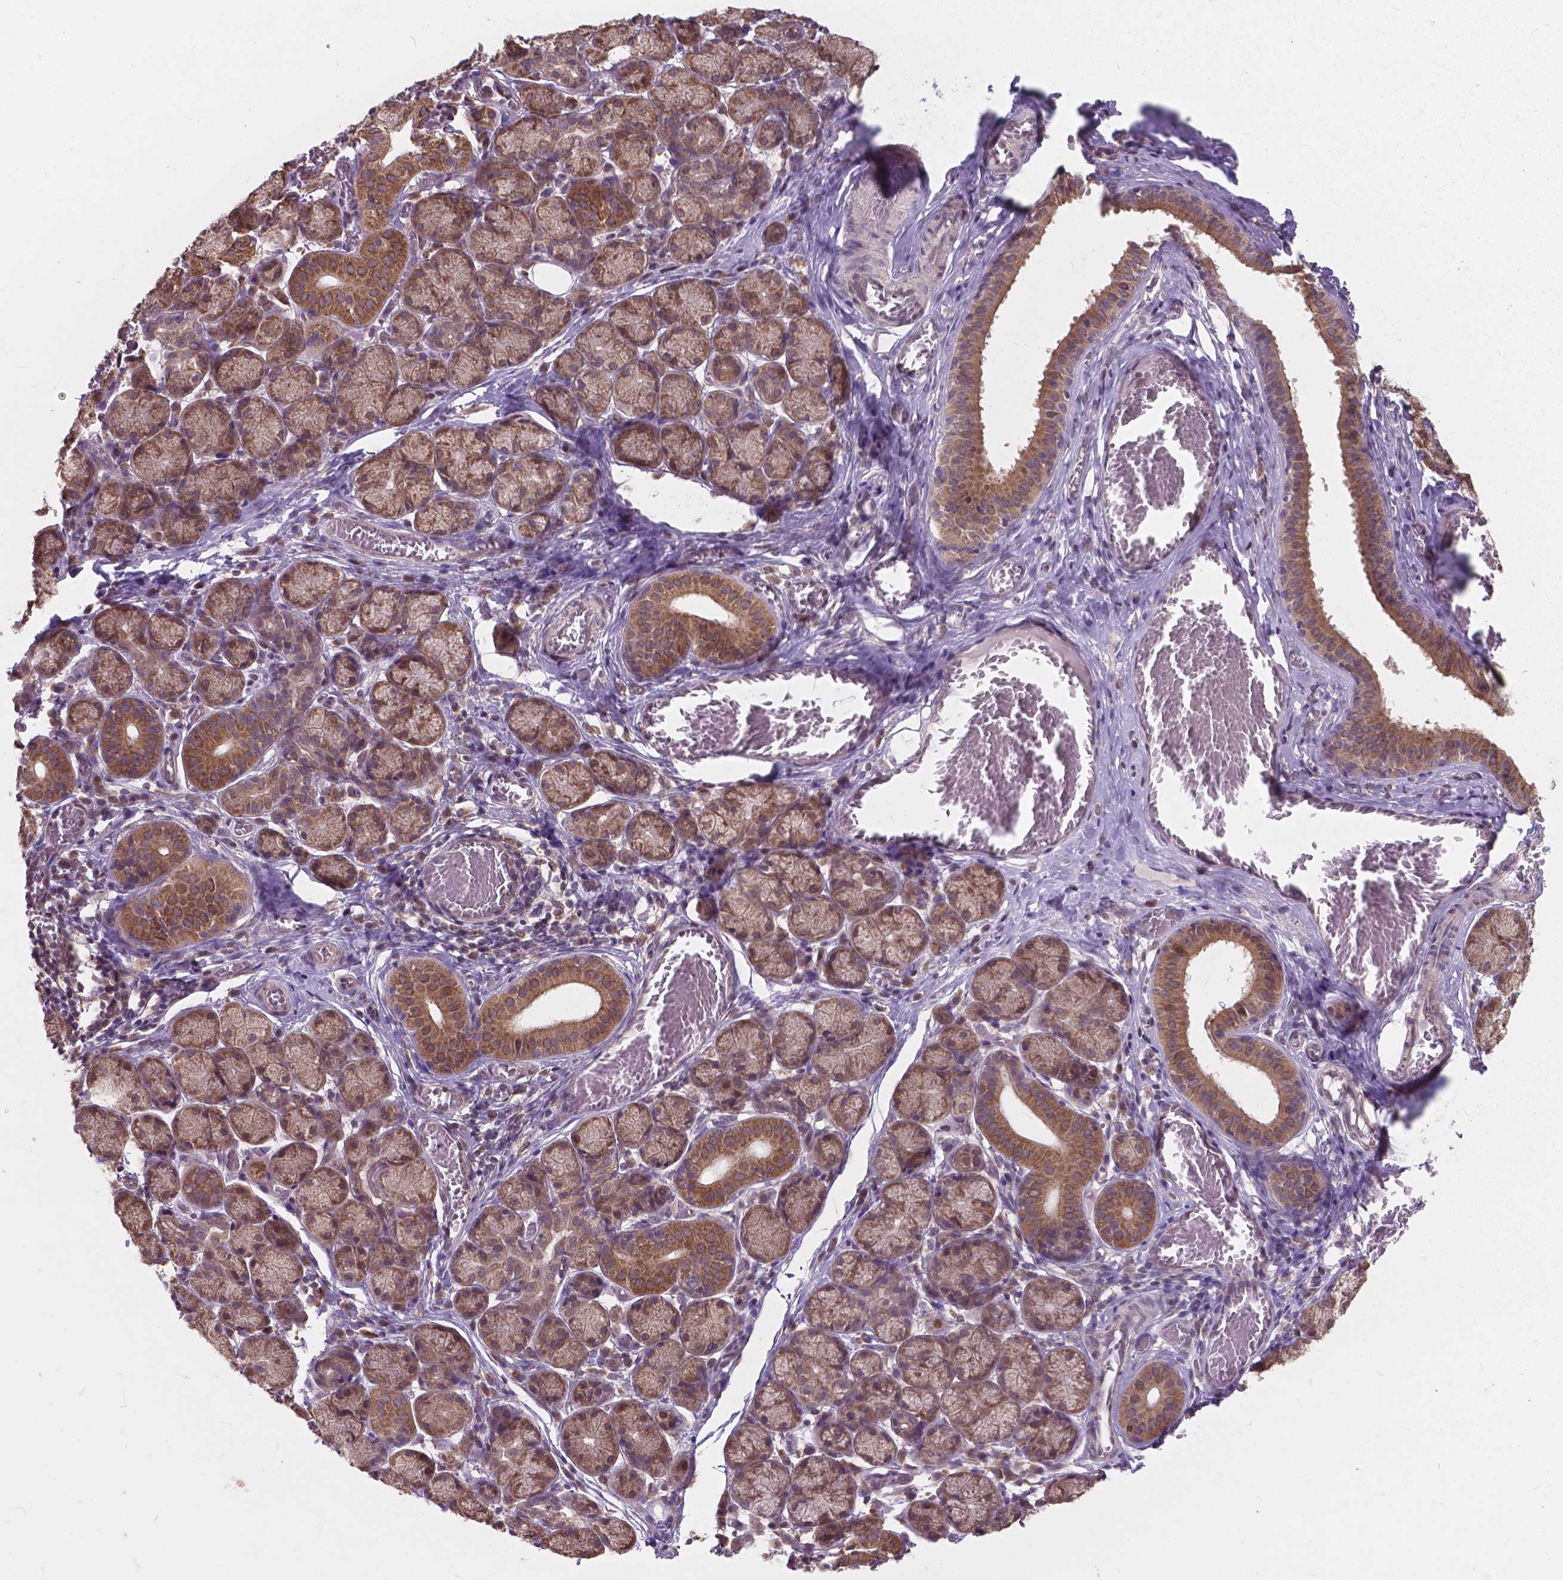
{"staining": {"intensity": "moderate", "quantity": ">75%", "location": "cytoplasmic/membranous"}, "tissue": "salivary gland", "cell_type": "Glandular cells", "image_type": "normal", "snomed": [{"axis": "morphology", "description": "Normal tissue, NOS"}, {"axis": "topography", "description": "Salivary gland"}, {"axis": "topography", "description": "Peripheral nerve tissue"}], "caption": "Immunohistochemical staining of normal salivary gland reveals moderate cytoplasmic/membranous protein expression in about >75% of glandular cells.", "gene": "MRPL33", "patient": {"sex": "female", "age": 24}}